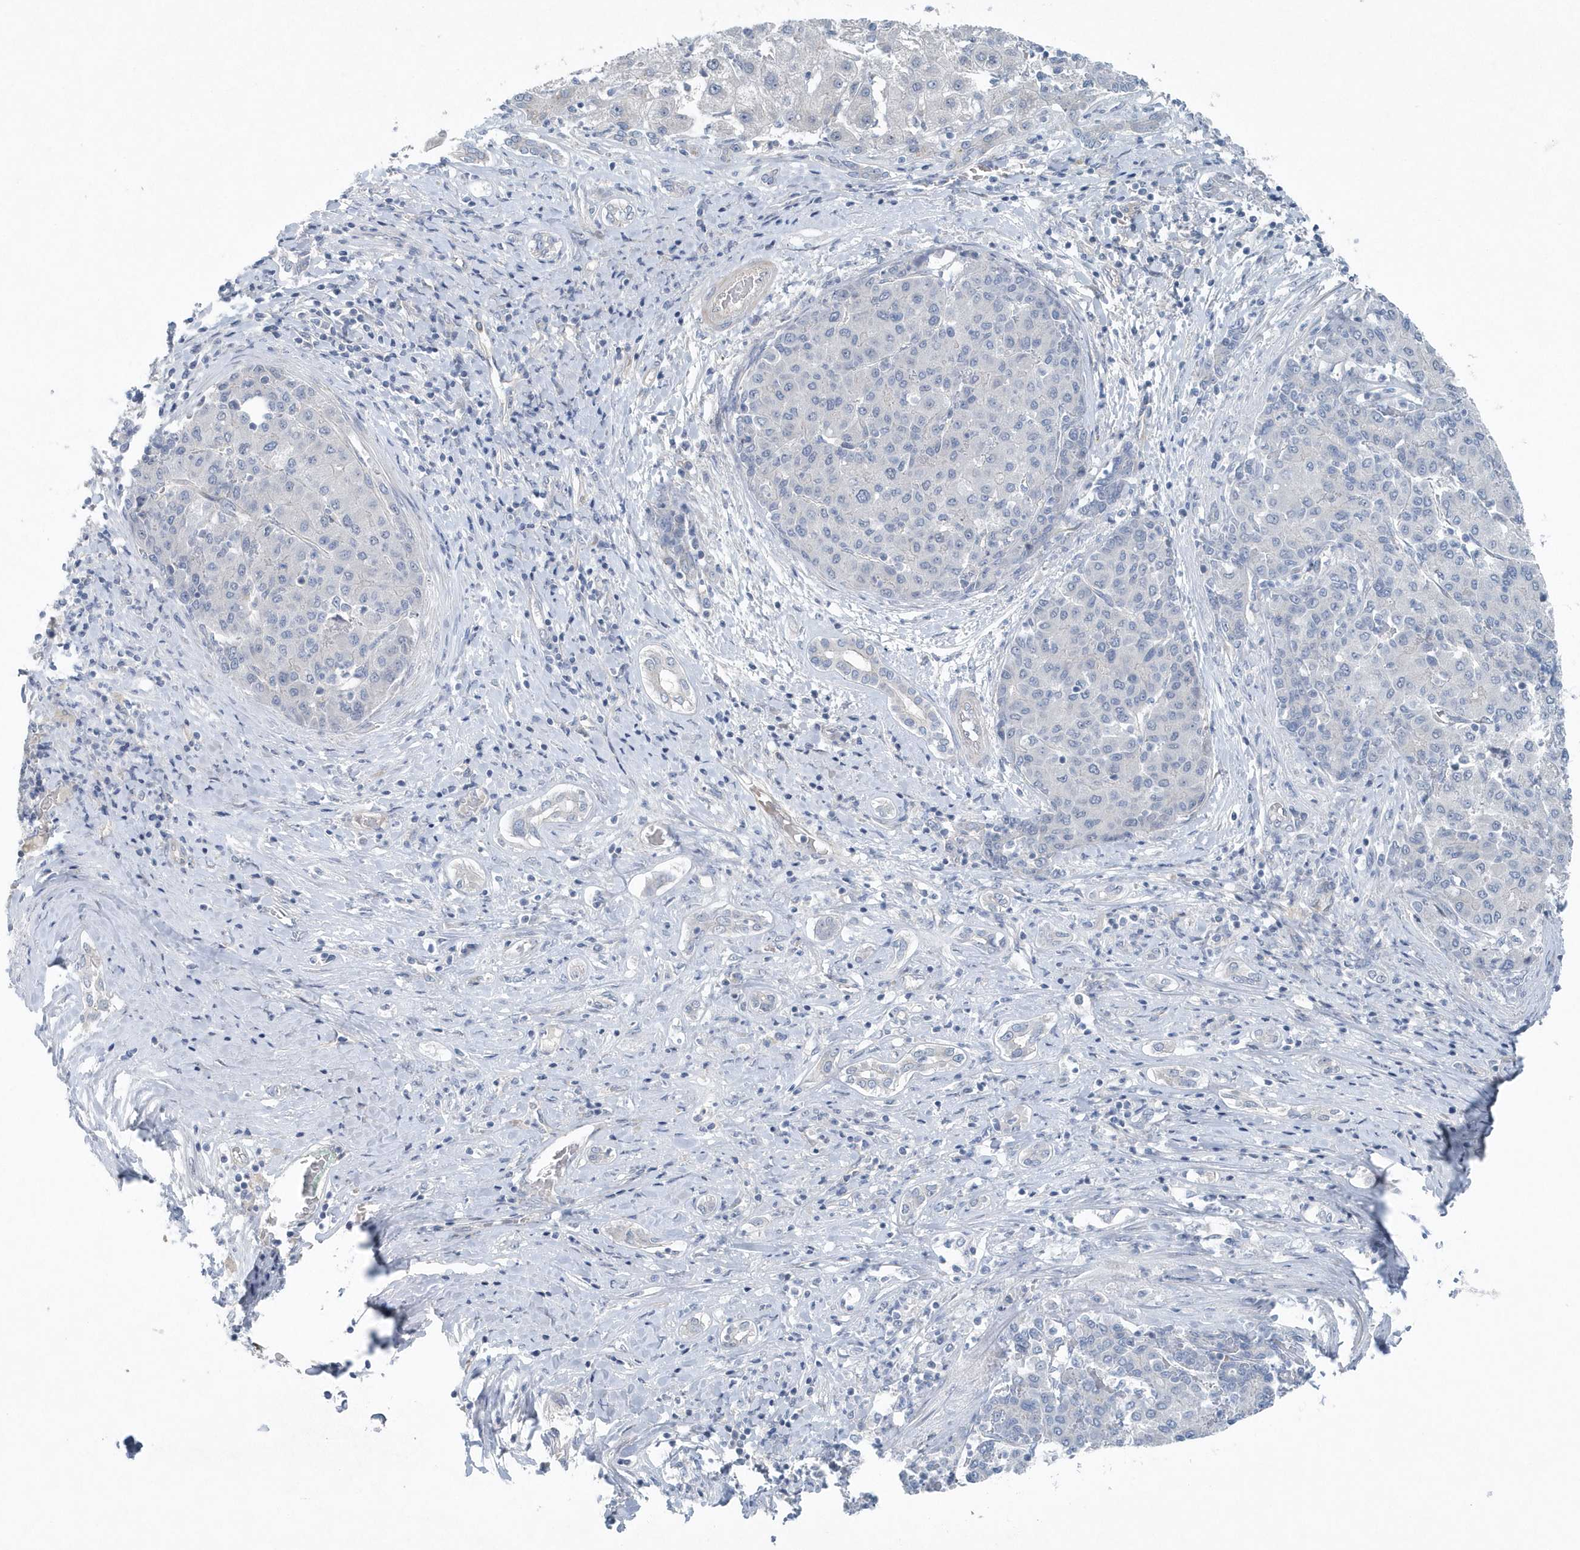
{"staining": {"intensity": "negative", "quantity": "none", "location": "none"}, "tissue": "liver cancer", "cell_type": "Tumor cells", "image_type": "cancer", "snomed": [{"axis": "morphology", "description": "Carcinoma, Hepatocellular, NOS"}, {"axis": "topography", "description": "Liver"}], "caption": "There is no significant expression in tumor cells of hepatocellular carcinoma (liver).", "gene": "MCC", "patient": {"sex": "male", "age": 65}}